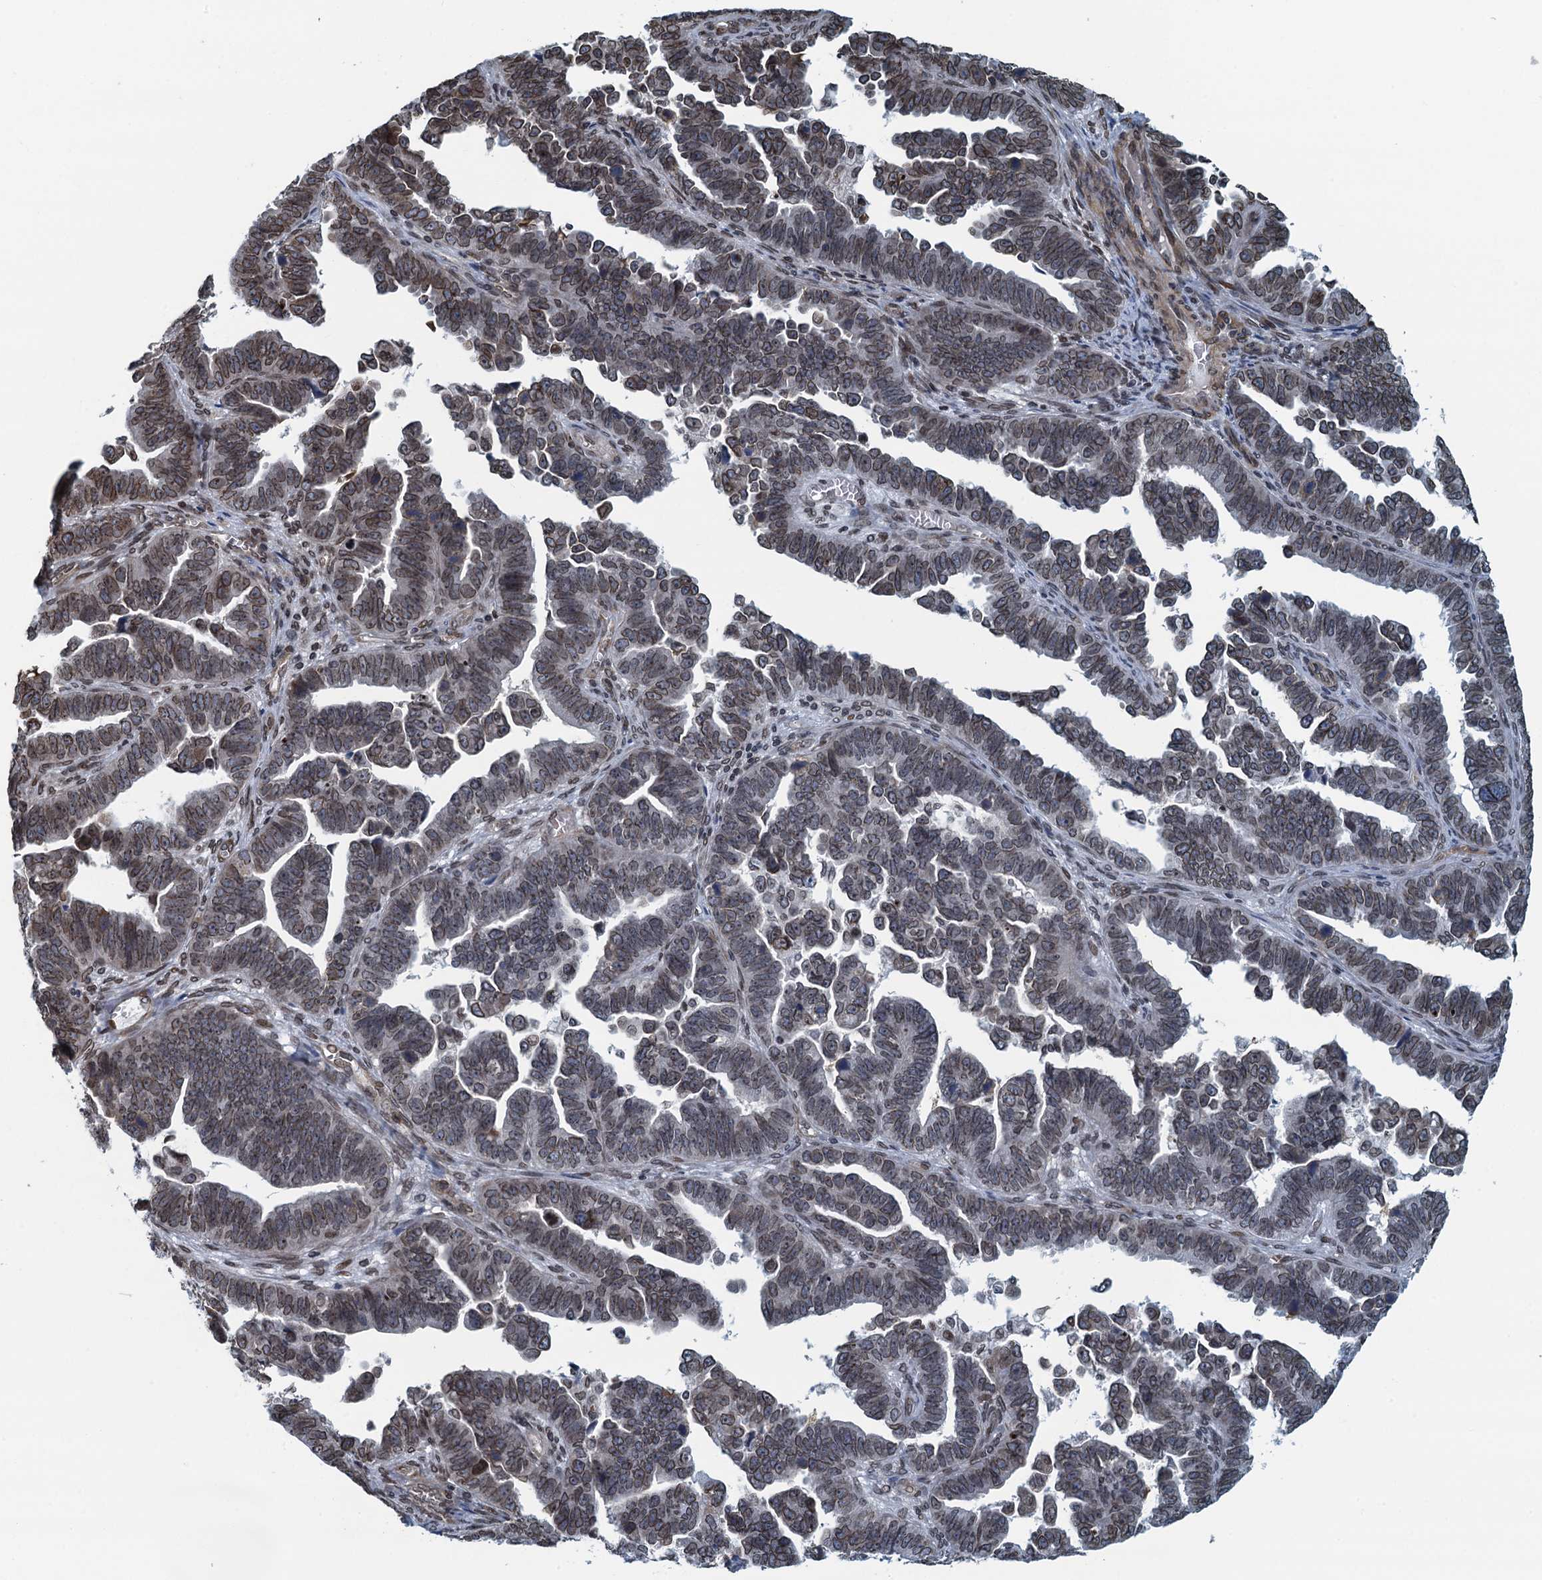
{"staining": {"intensity": "weak", "quantity": ">75%", "location": "cytoplasmic/membranous,nuclear"}, "tissue": "endometrial cancer", "cell_type": "Tumor cells", "image_type": "cancer", "snomed": [{"axis": "morphology", "description": "Adenocarcinoma, NOS"}, {"axis": "topography", "description": "Endometrium"}], "caption": "Adenocarcinoma (endometrial) stained with a protein marker shows weak staining in tumor cells.", "gene": "CCDC34", "patient": {"sex": "female", "age": 75}}